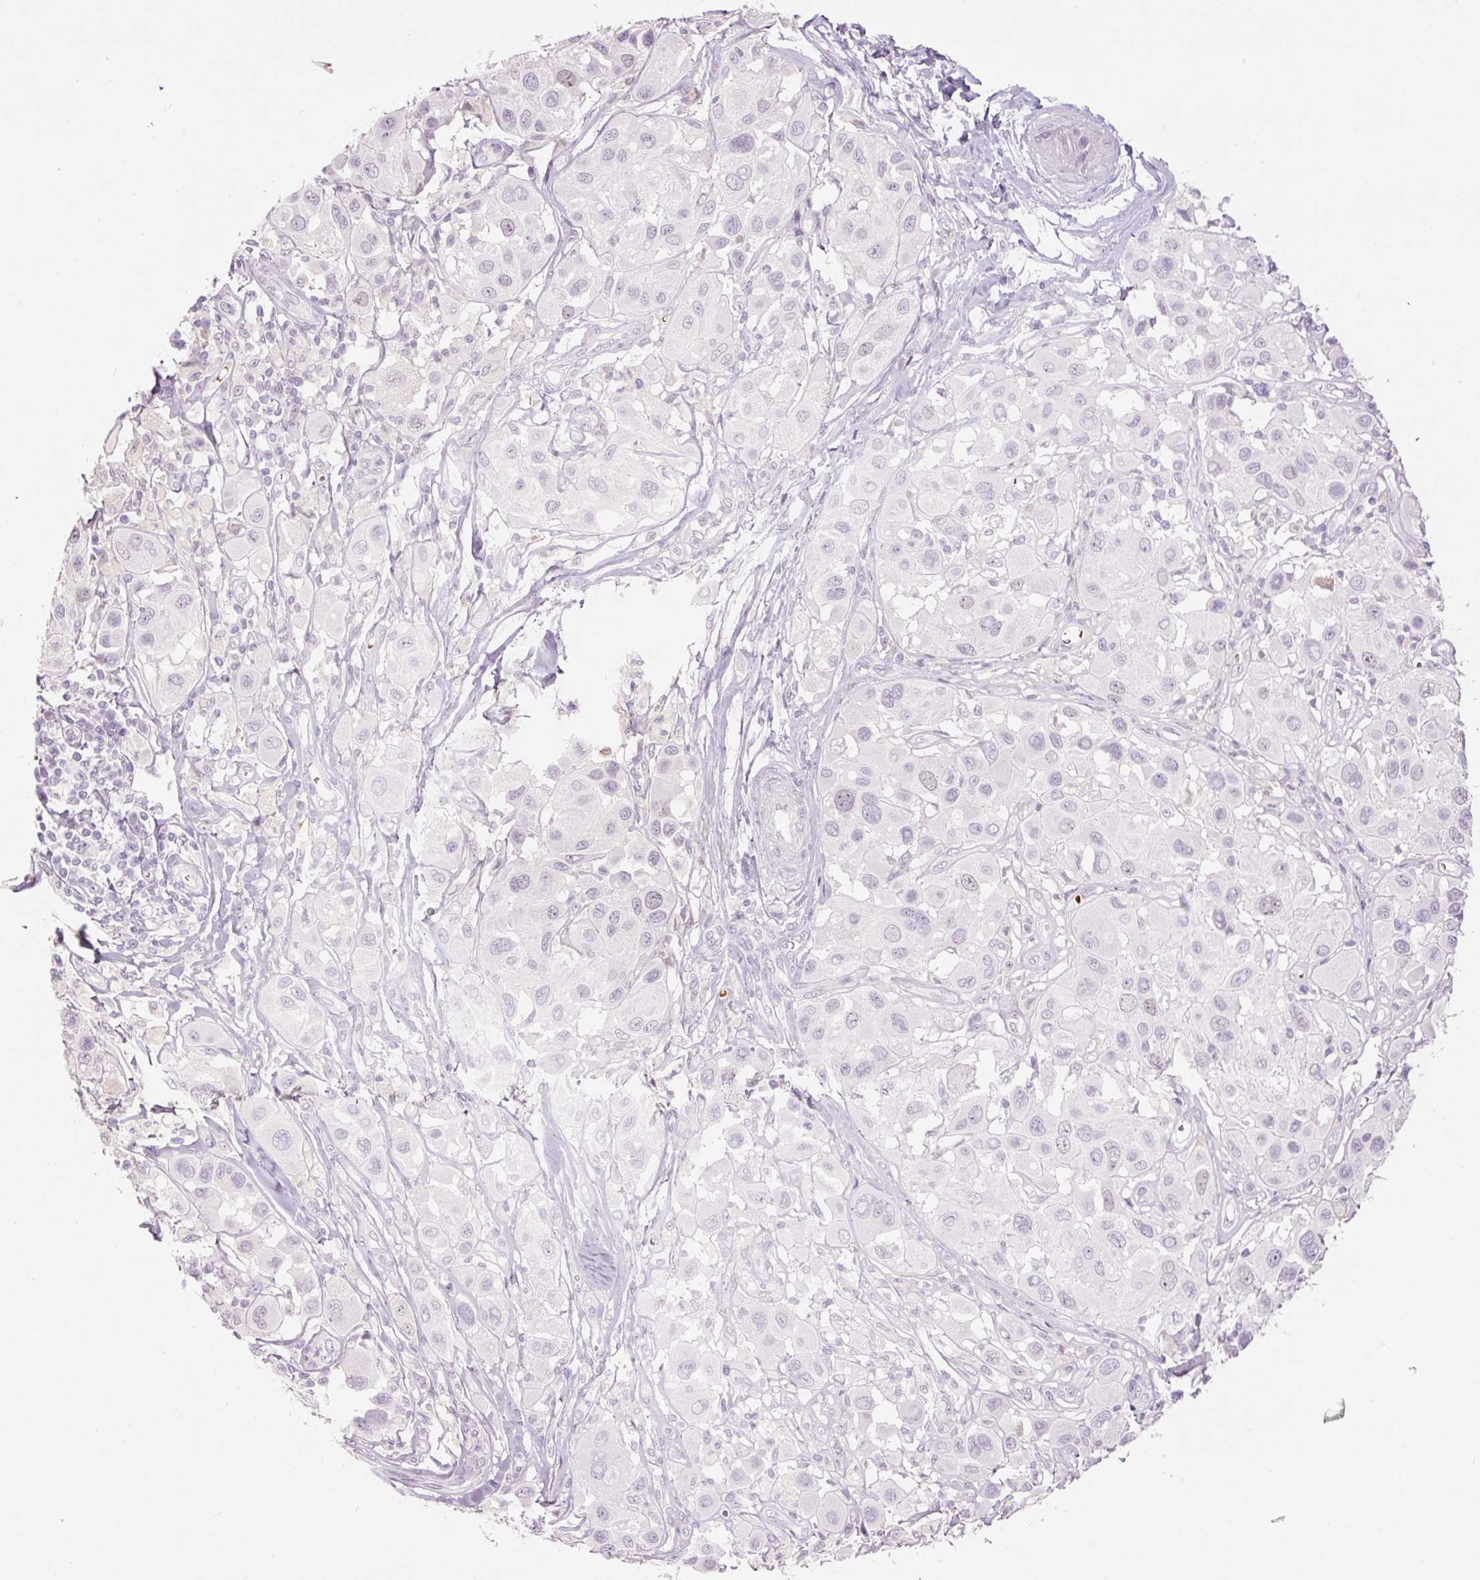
{"staining": {"intensity": "negative", "quantity": "none", "location": "none"}, "tissue": "melanoma", "cell_type": "Tumor cells", "image_type": "cancer", "snomed": [{"axis": "morphology", "description": "Malignant melanoma, Metastatic site"}, {"axis": "topography", "description": "Skin"}], "caption": "Immunohistochemistry micrograph of neoplastic tissue: human malignant melanoma (metastatic site) stained with DAB shows no significant protein expression in tumor cells. (Immunohistochemistry, brightfield microscopy, high magnification).", "gene": "LY6G6D", "patient": {"sex": "male", "age": 41}}